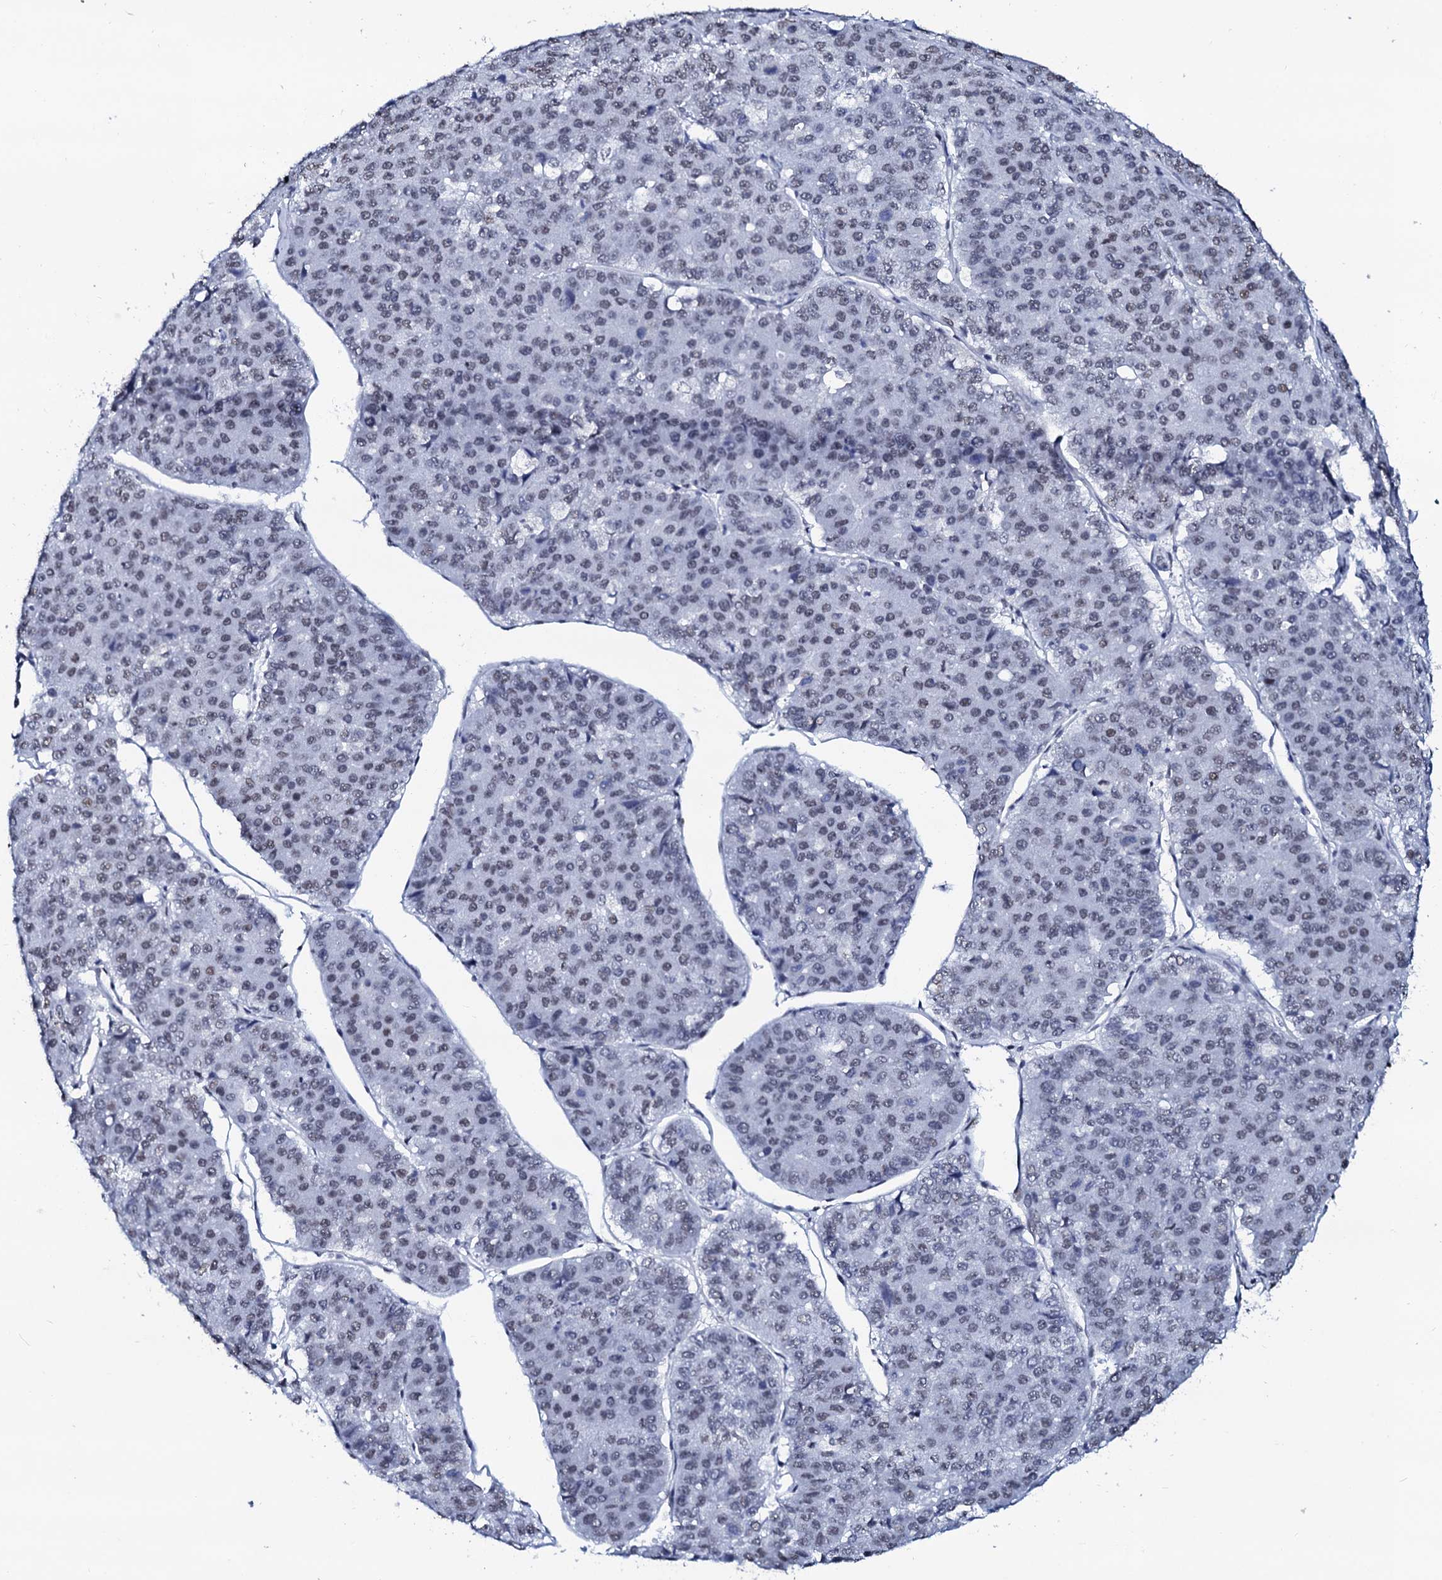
{"staining": {"intensity": "weak", "quantity": "<25%", "location": "nuclear"}, "tissue": "pancreatic cancer", "cell_type": "Tumor cells", "image_type": "cancer", "snomed": [{"axis": "morphology", "description": "Adenocarcinoma, NOS"}, {"axis": "topography", "description": "Pancreas"}], "caption": "Immunohistochemistry (IHC) micrograph of adenocarcinoma (pancreatic) stained for a protein (brown), which demonstrates no staining in tumor cells.", "gene": "SPATA19", "patient": {"sex": "male", "age": 50}}